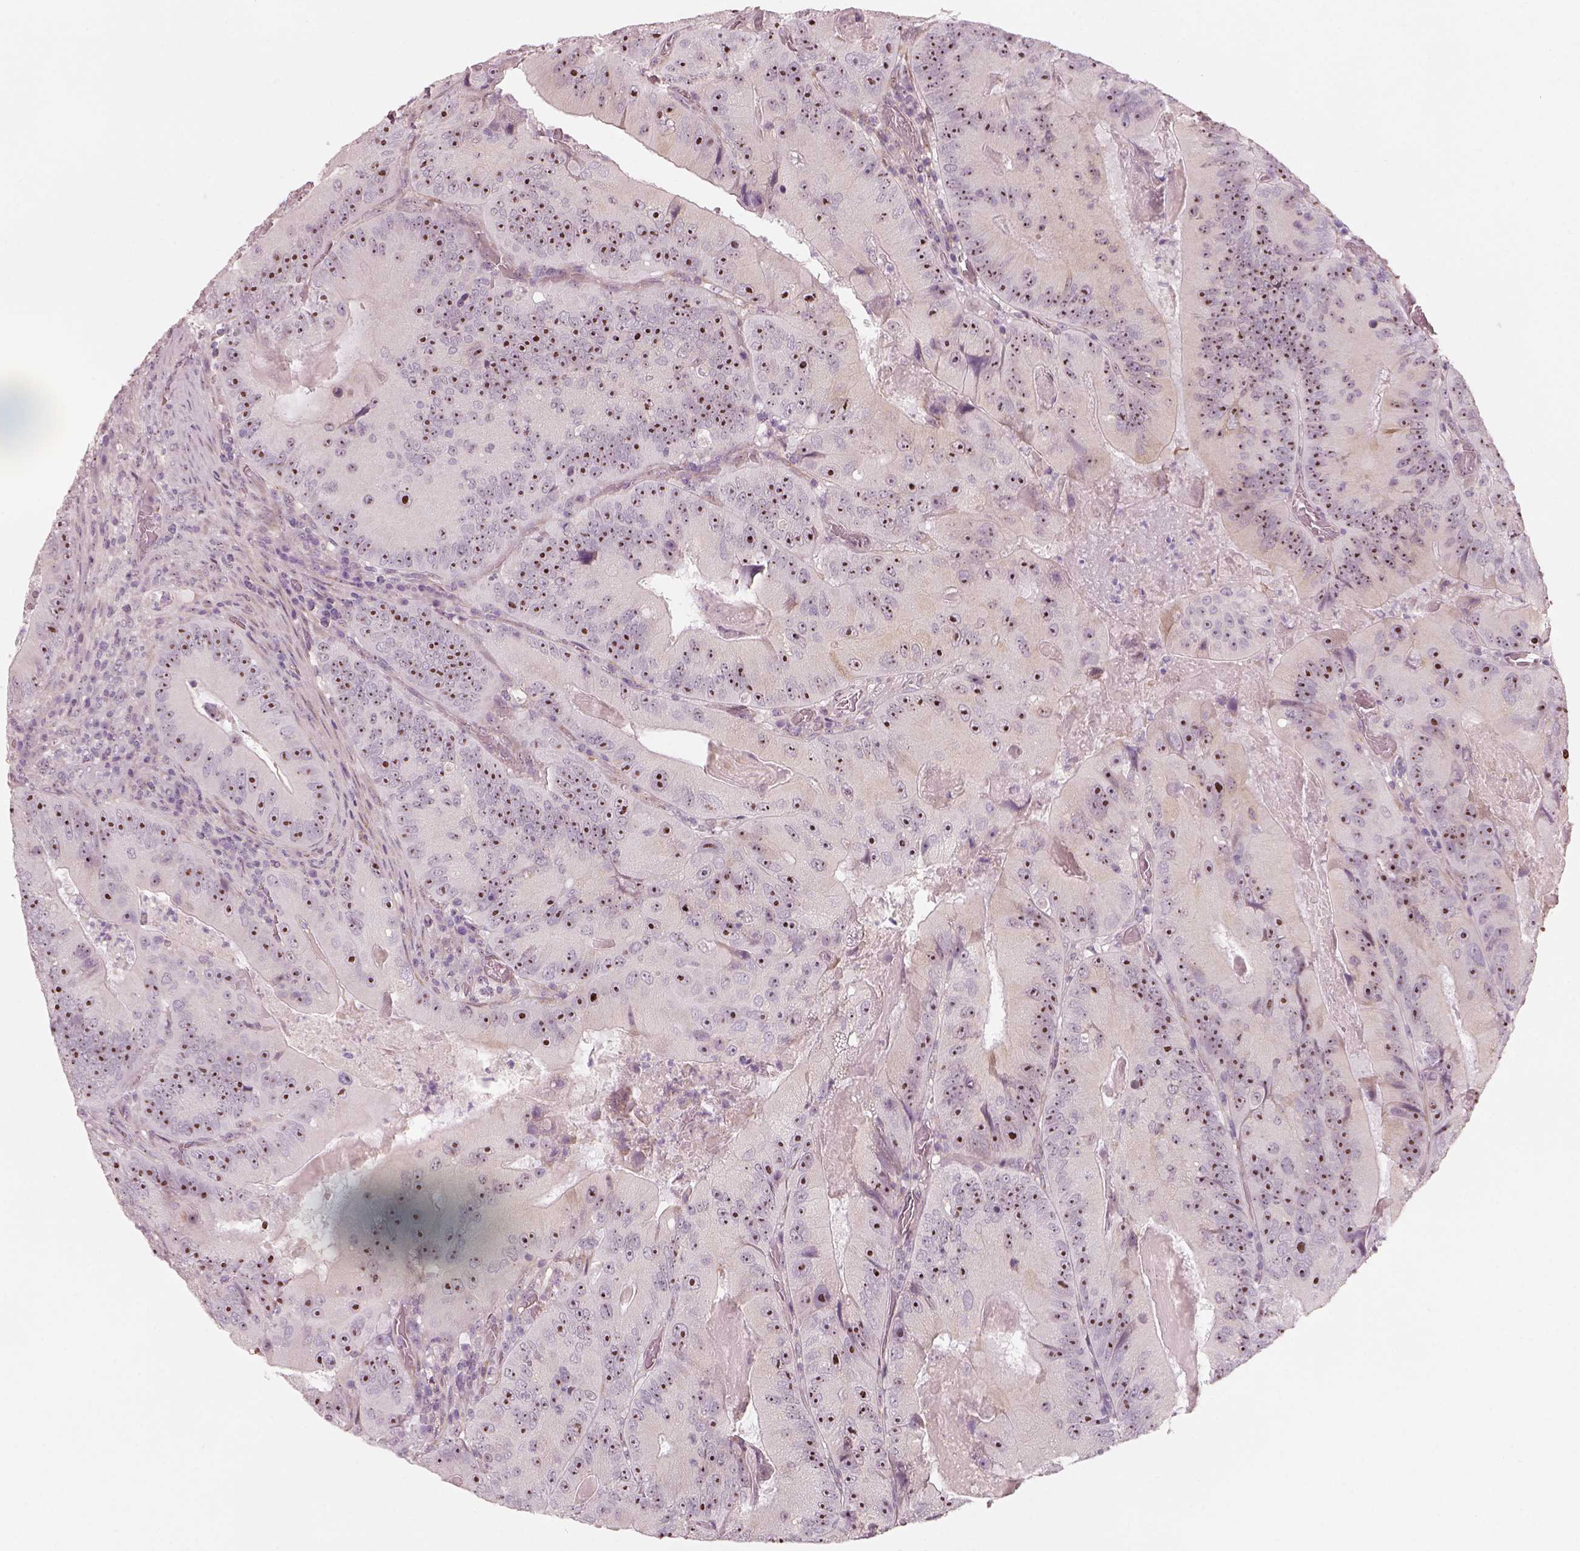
{"staining": {"intensity": "moderate", "quantity": ">75%", "location": "nuclear"}, "tissue": "colorectal cancer", "cell_type": "Tumor cells", "image_type": "cancer", "snomed": [{"axis": "morphology", "description": "Adenocarcinoma, NOS"}, {"axis": "topography", "description": "Colon"}], "caption": "Moderate nuclear protein staining is identified in approximately >75% of tumor cells in colorectal cancer (adenocarcinoma).", "gene": "CDS1", "patient": {"sex": "female", "age": 86}}